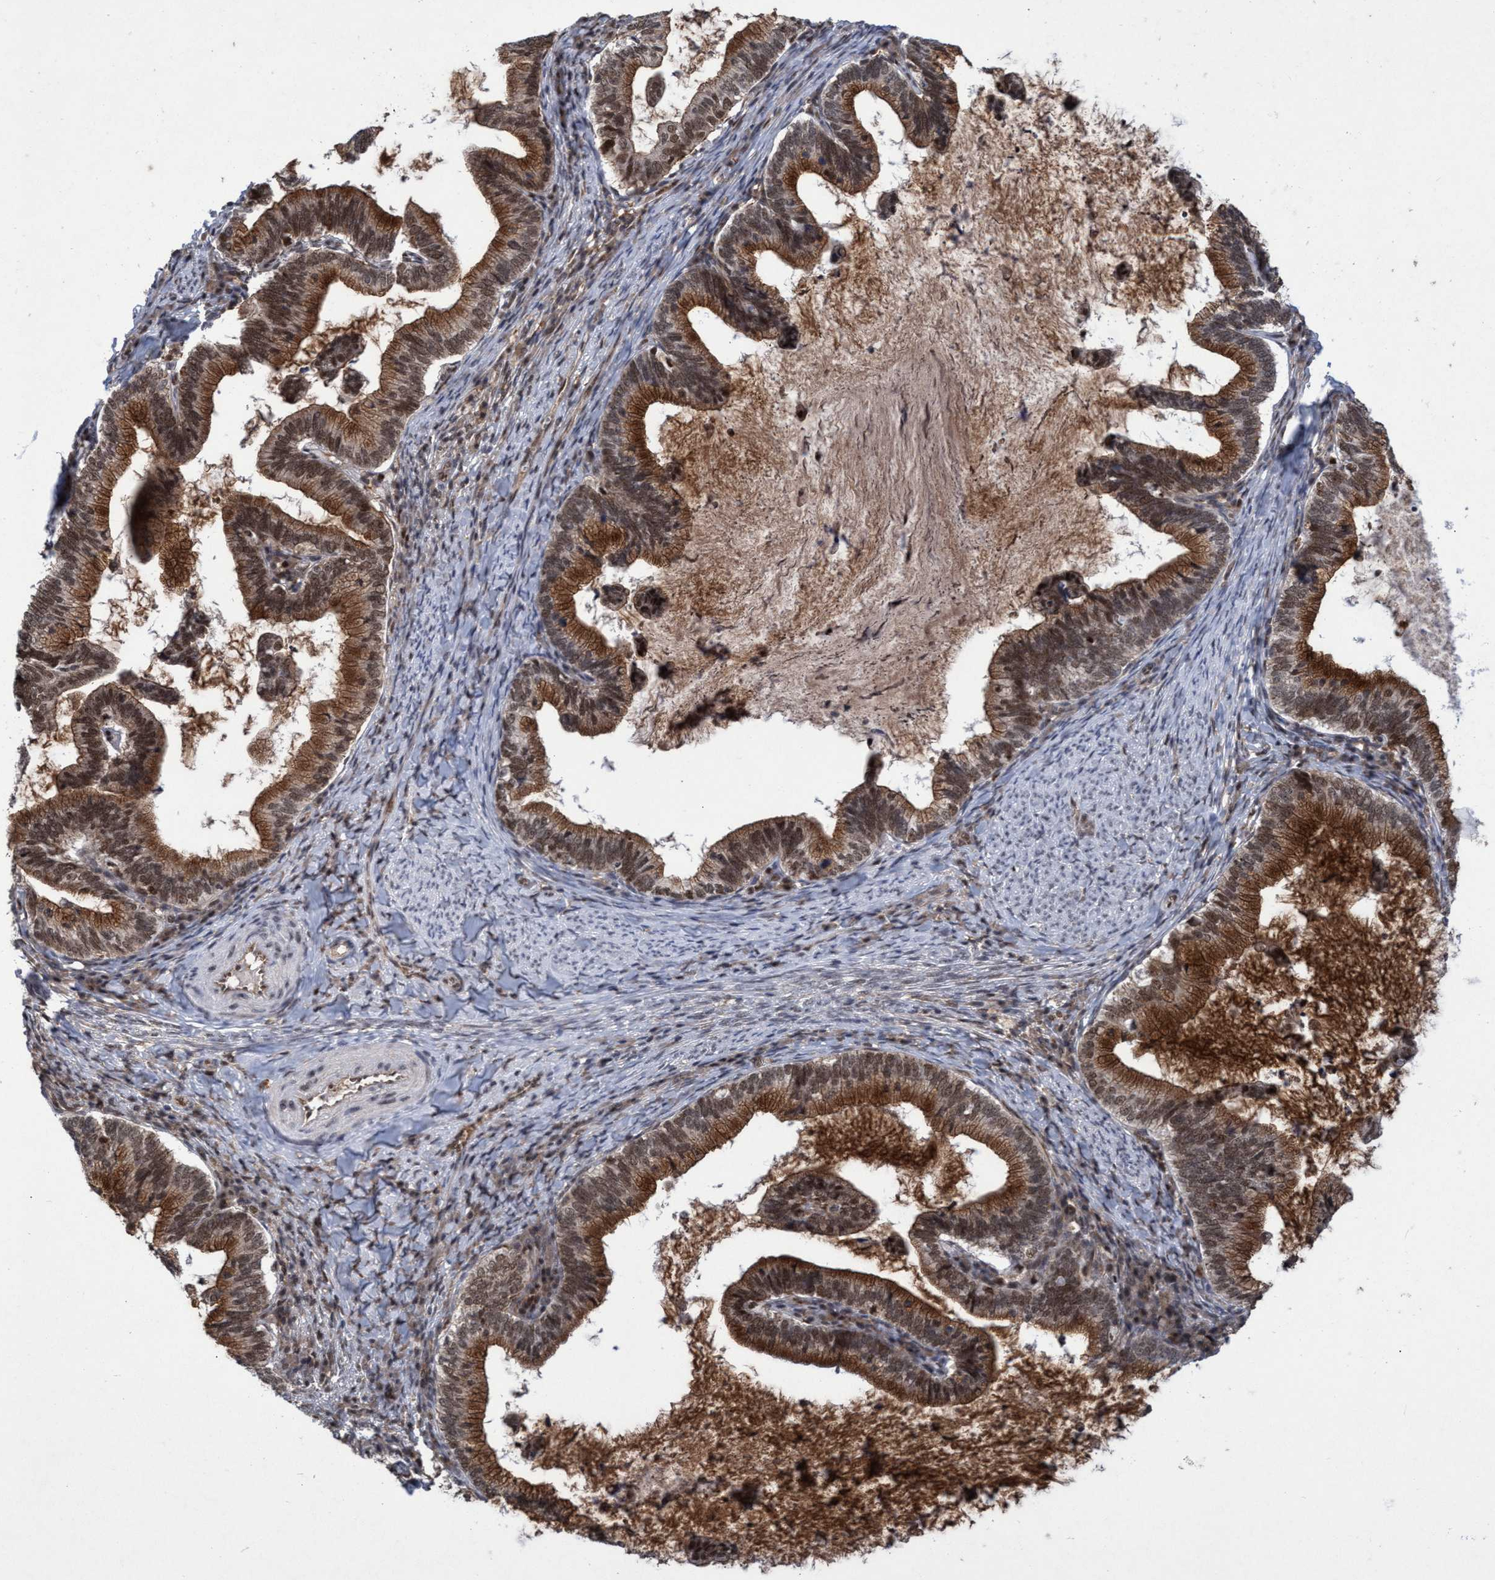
{"staining": {"intensity": "strong", "quantity": ">75%", "location": "cytoplasmic/membranous,nuclear"}, "tissue": "cervical cancer", "cell_type": "Tumor cells", "image_type": "cancer", "snomed": [{"axis": "morphology", "description": "Adenocarcinoma, NOS"}, {"axis": "topography", "description": "Cervix"}], "caption": "Protein staining displays strong cytoplasmic/membranous and nuclear positivity in approximately >75% of tumor cells in adenocarcinoma (cervical). (DAB IHC, brown staining for protein, blue staining for nuclei).", "gene": "GTF2F1", "patient": {"sex": "female", "age": 36}}